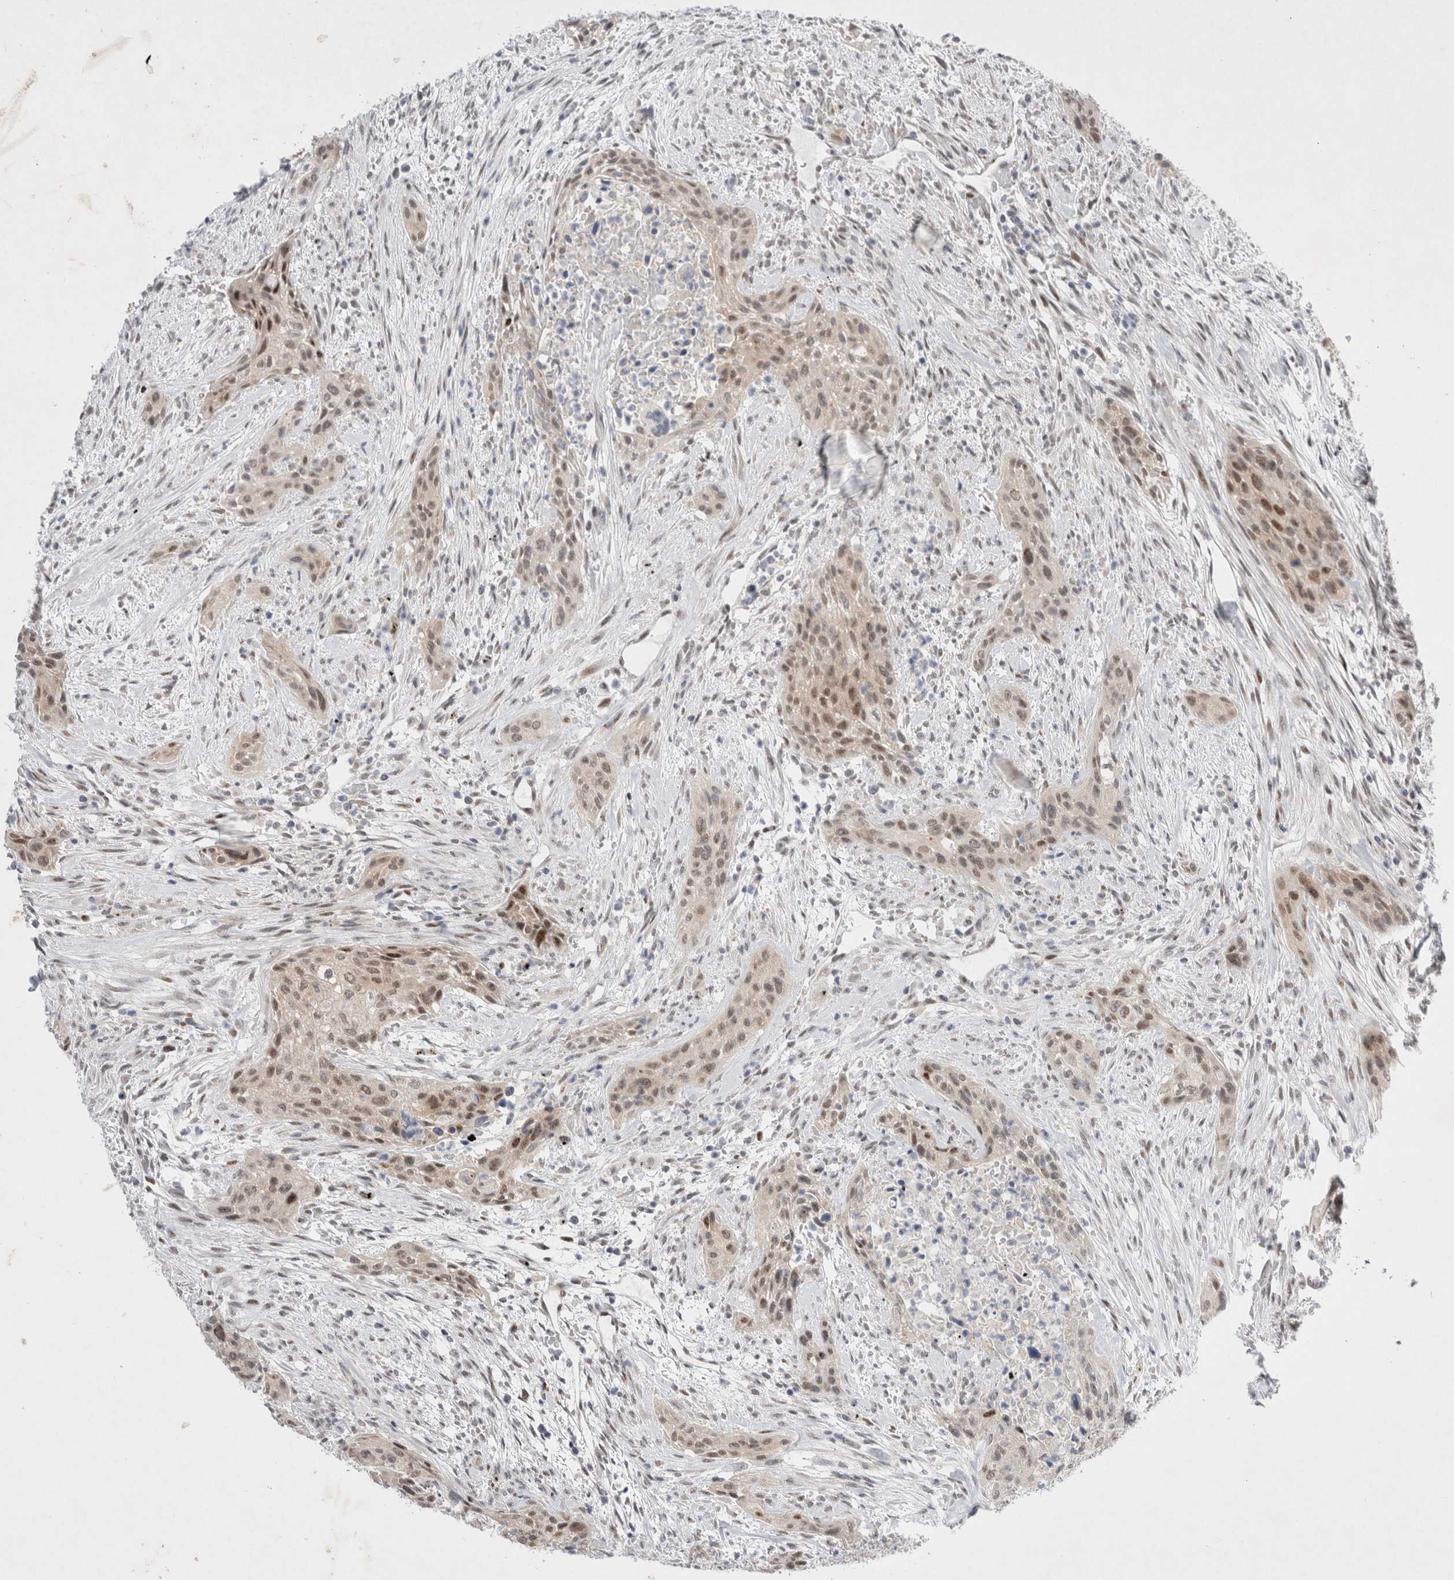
{"staining": {"intensity": "moderate", "quantity": ">75%", "location": "nuclear"}, "tissue": "urothelial cancer", "cell_type": "Tumor cells", "image_type": "cancer", "snomed": [{"axis": "morphology", "description": "Urothelial carcinoma, High grade"}, {"axis": "topography", "description": "Urinary bladder"}], "caption": "IHC image of human urothelial carcinoma (high-grade) stained for a protein (brown), which reveals medium levels of moderate nuclear staining in about >75% of tumor cells.", "gene": "WIPF2", "patient": {"sex": "male", "age": 35}}